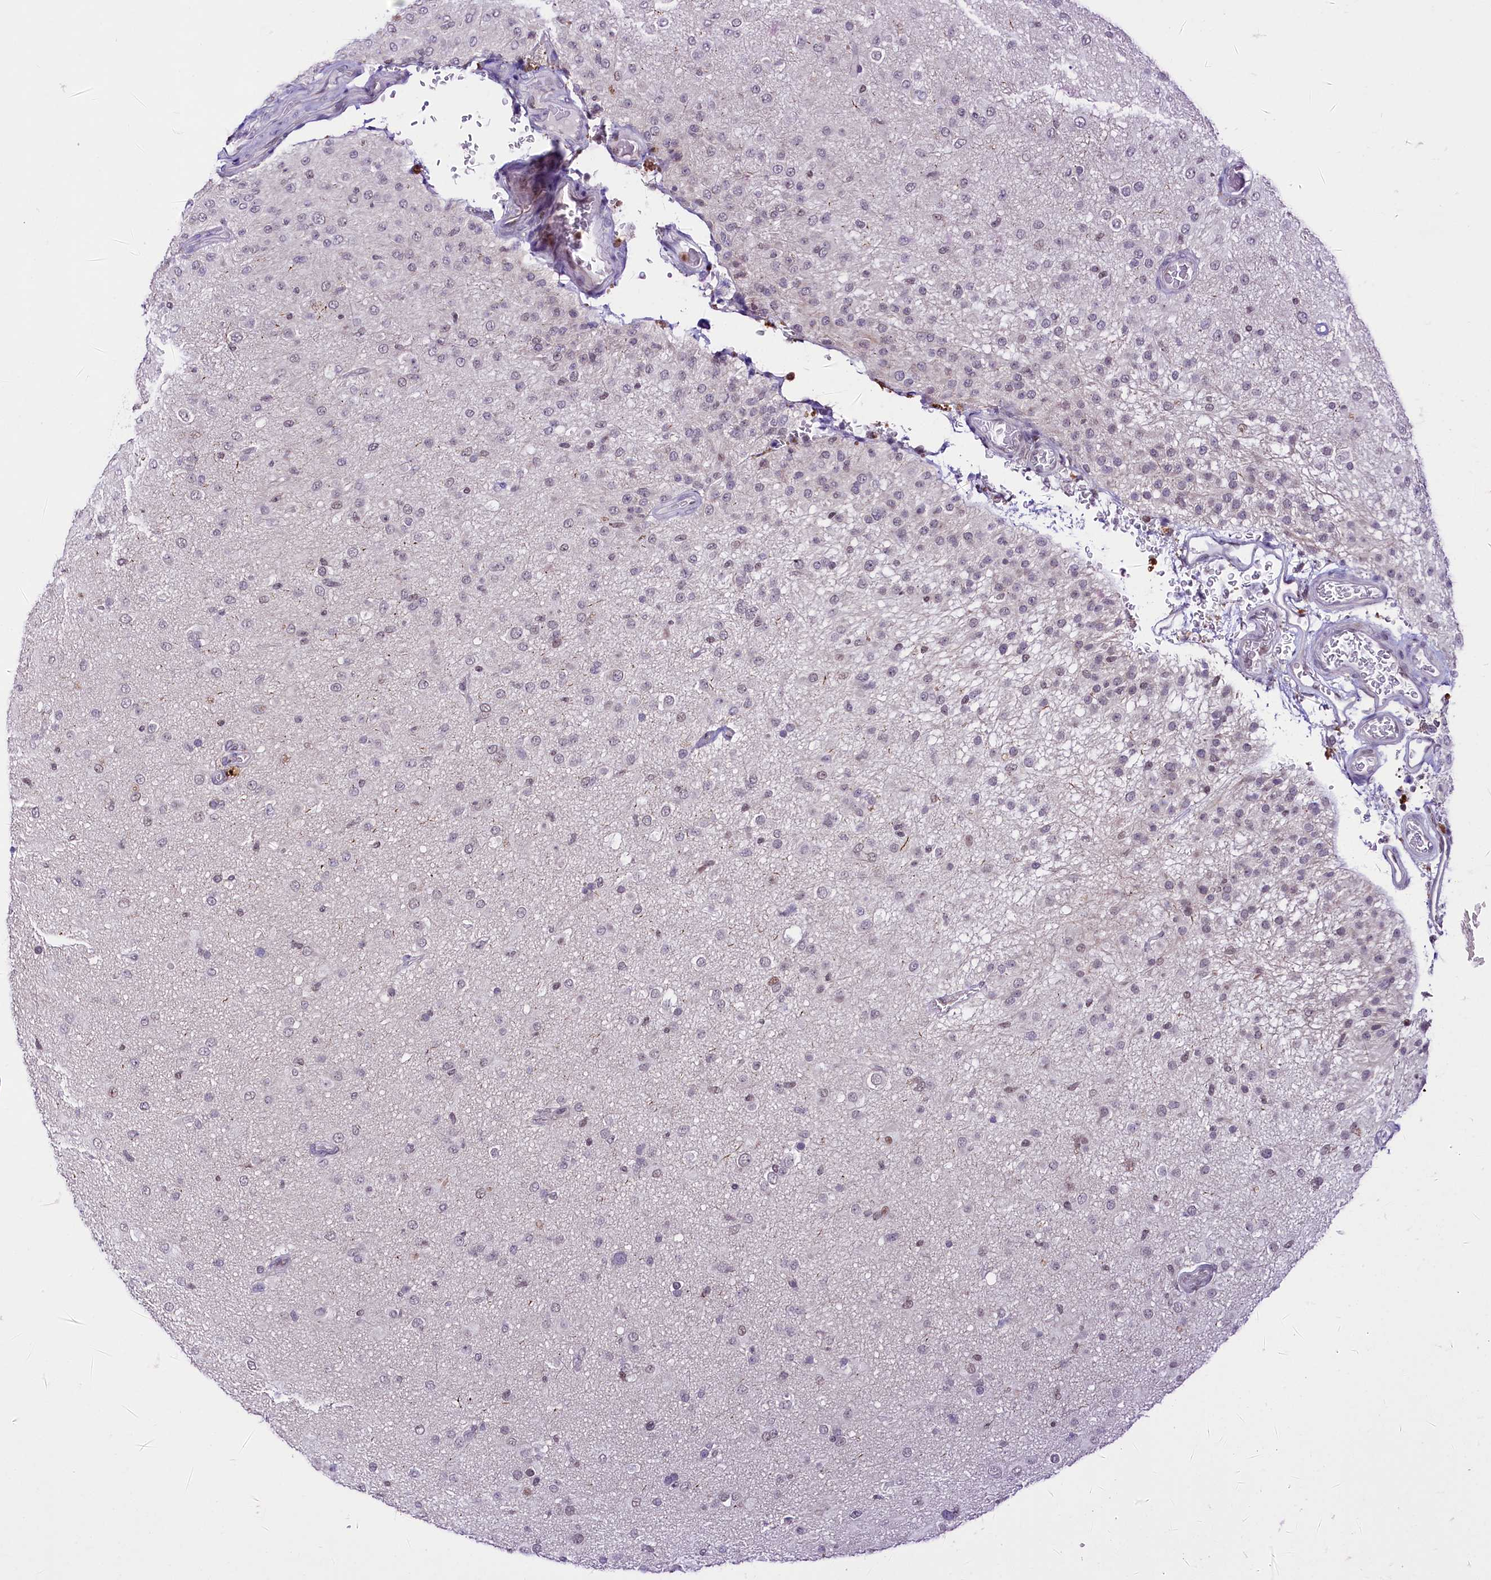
{"staining": {"intensity": "negative", "quantity": "none", "location": "none"}, "tissue": "glioma", "cell_type": "Tumor cells", "image_type": "cancer", "snomed": [{"axis": "morphology", "description": "Glioma, malignant, Low grade"}, {"axis": "topography", "description": "Brain"}], "caption": "This is an IHC histopathology image of human glioma. There is no positivity in tumor cells.", "gene": "SCAF11", "patient": {"sex": "male", "age": 65}}